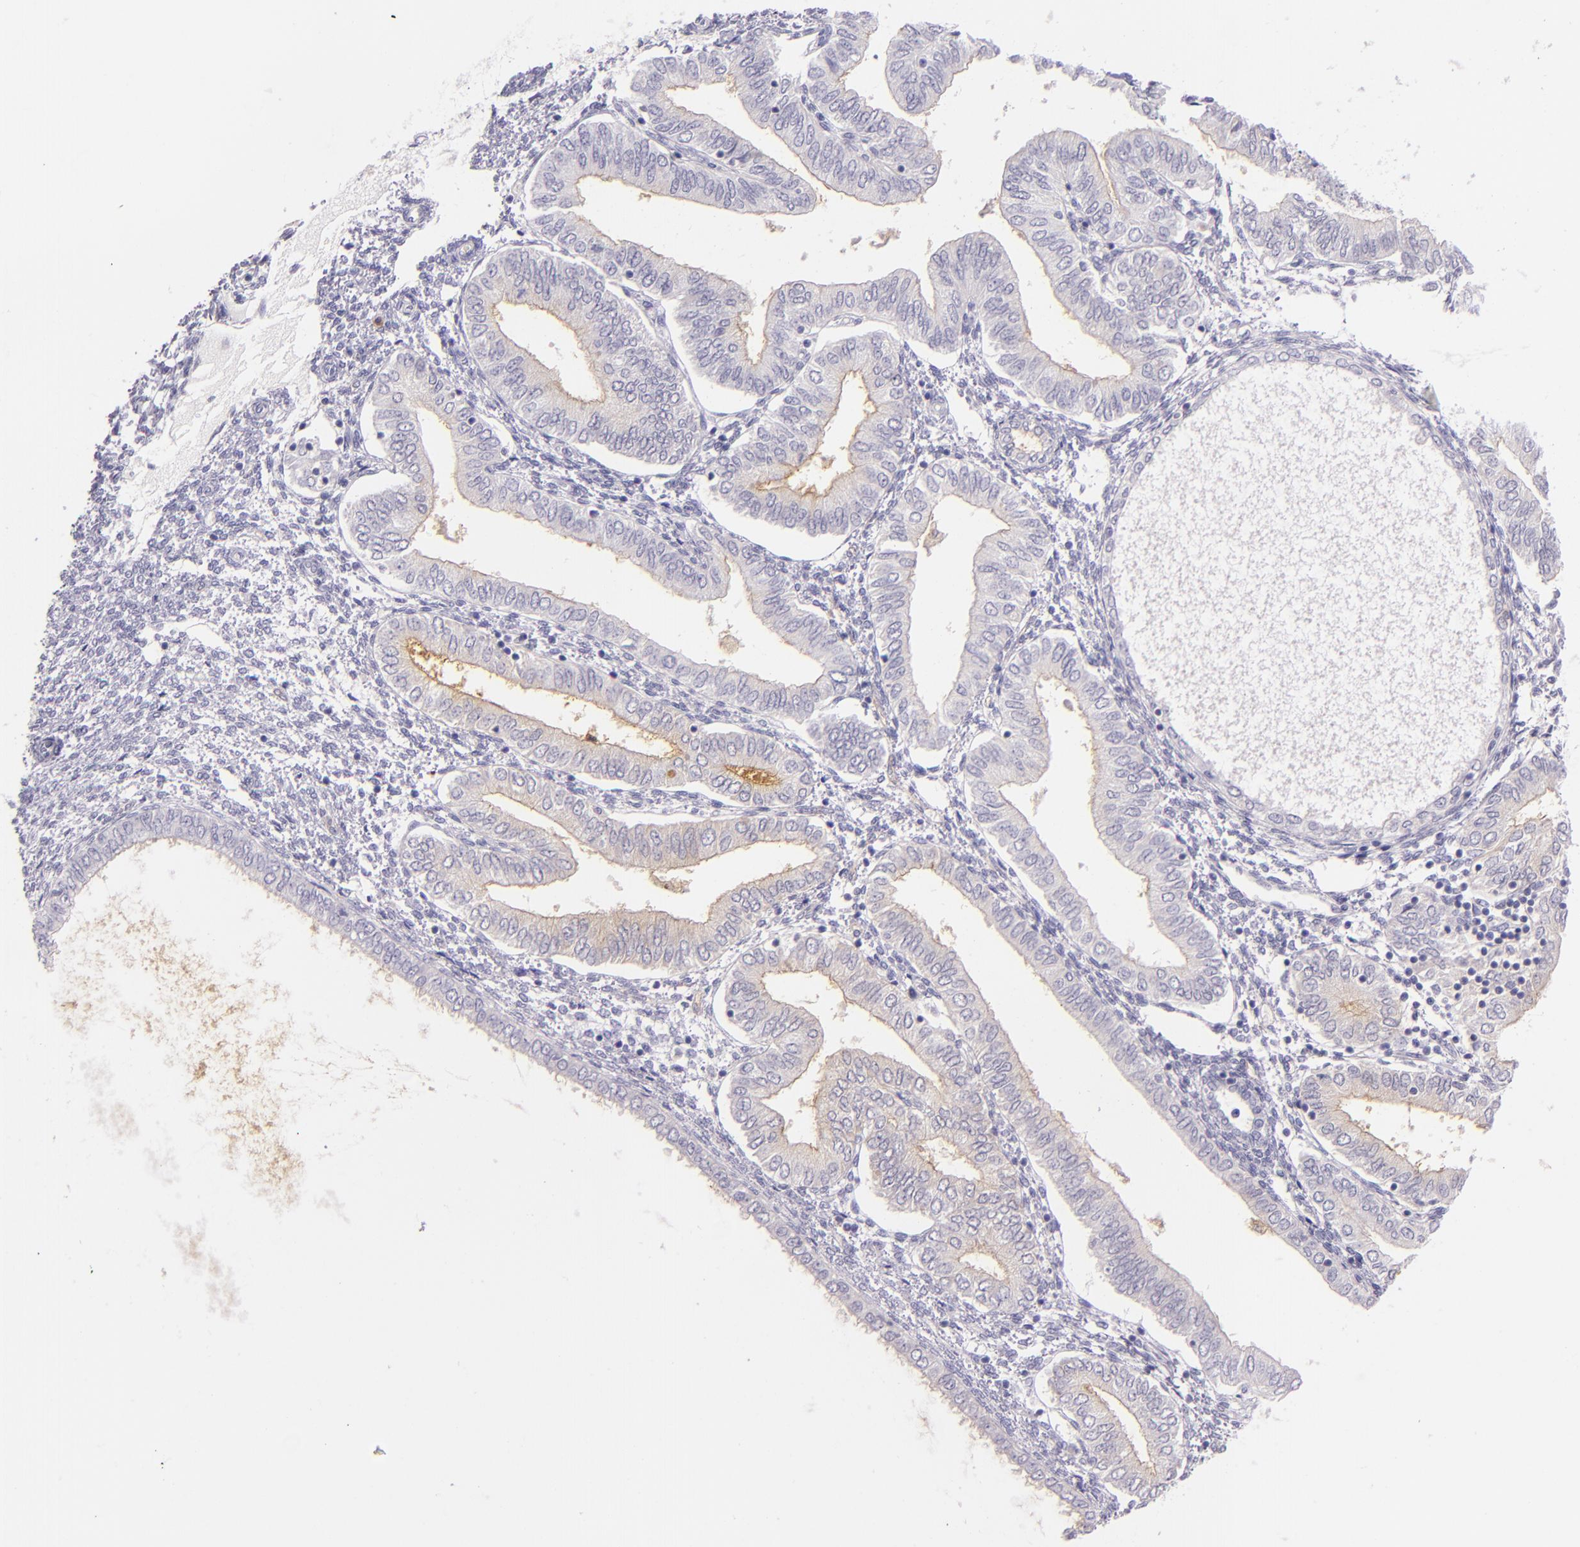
{"staining": {"intensity": "weak", "quantity": "<25%", "location": "cytoplasmic/membranous"}, "tissue": "endometrial cancer", "cell_type": "Tumor cells", "image_type": "cancer", "snomed": [{"axis": "morphology", "description": "Adenocarcinoma, NOS"}, {"axis": "topography", "description": "Endometrium"}], "caption": "Protein analysis of adenocarcinoma (endometrial) demonstrates no significant staining in tumor cells.", "gene": "CEACAM1", "patient": {"sex": "female", "age": 51}}